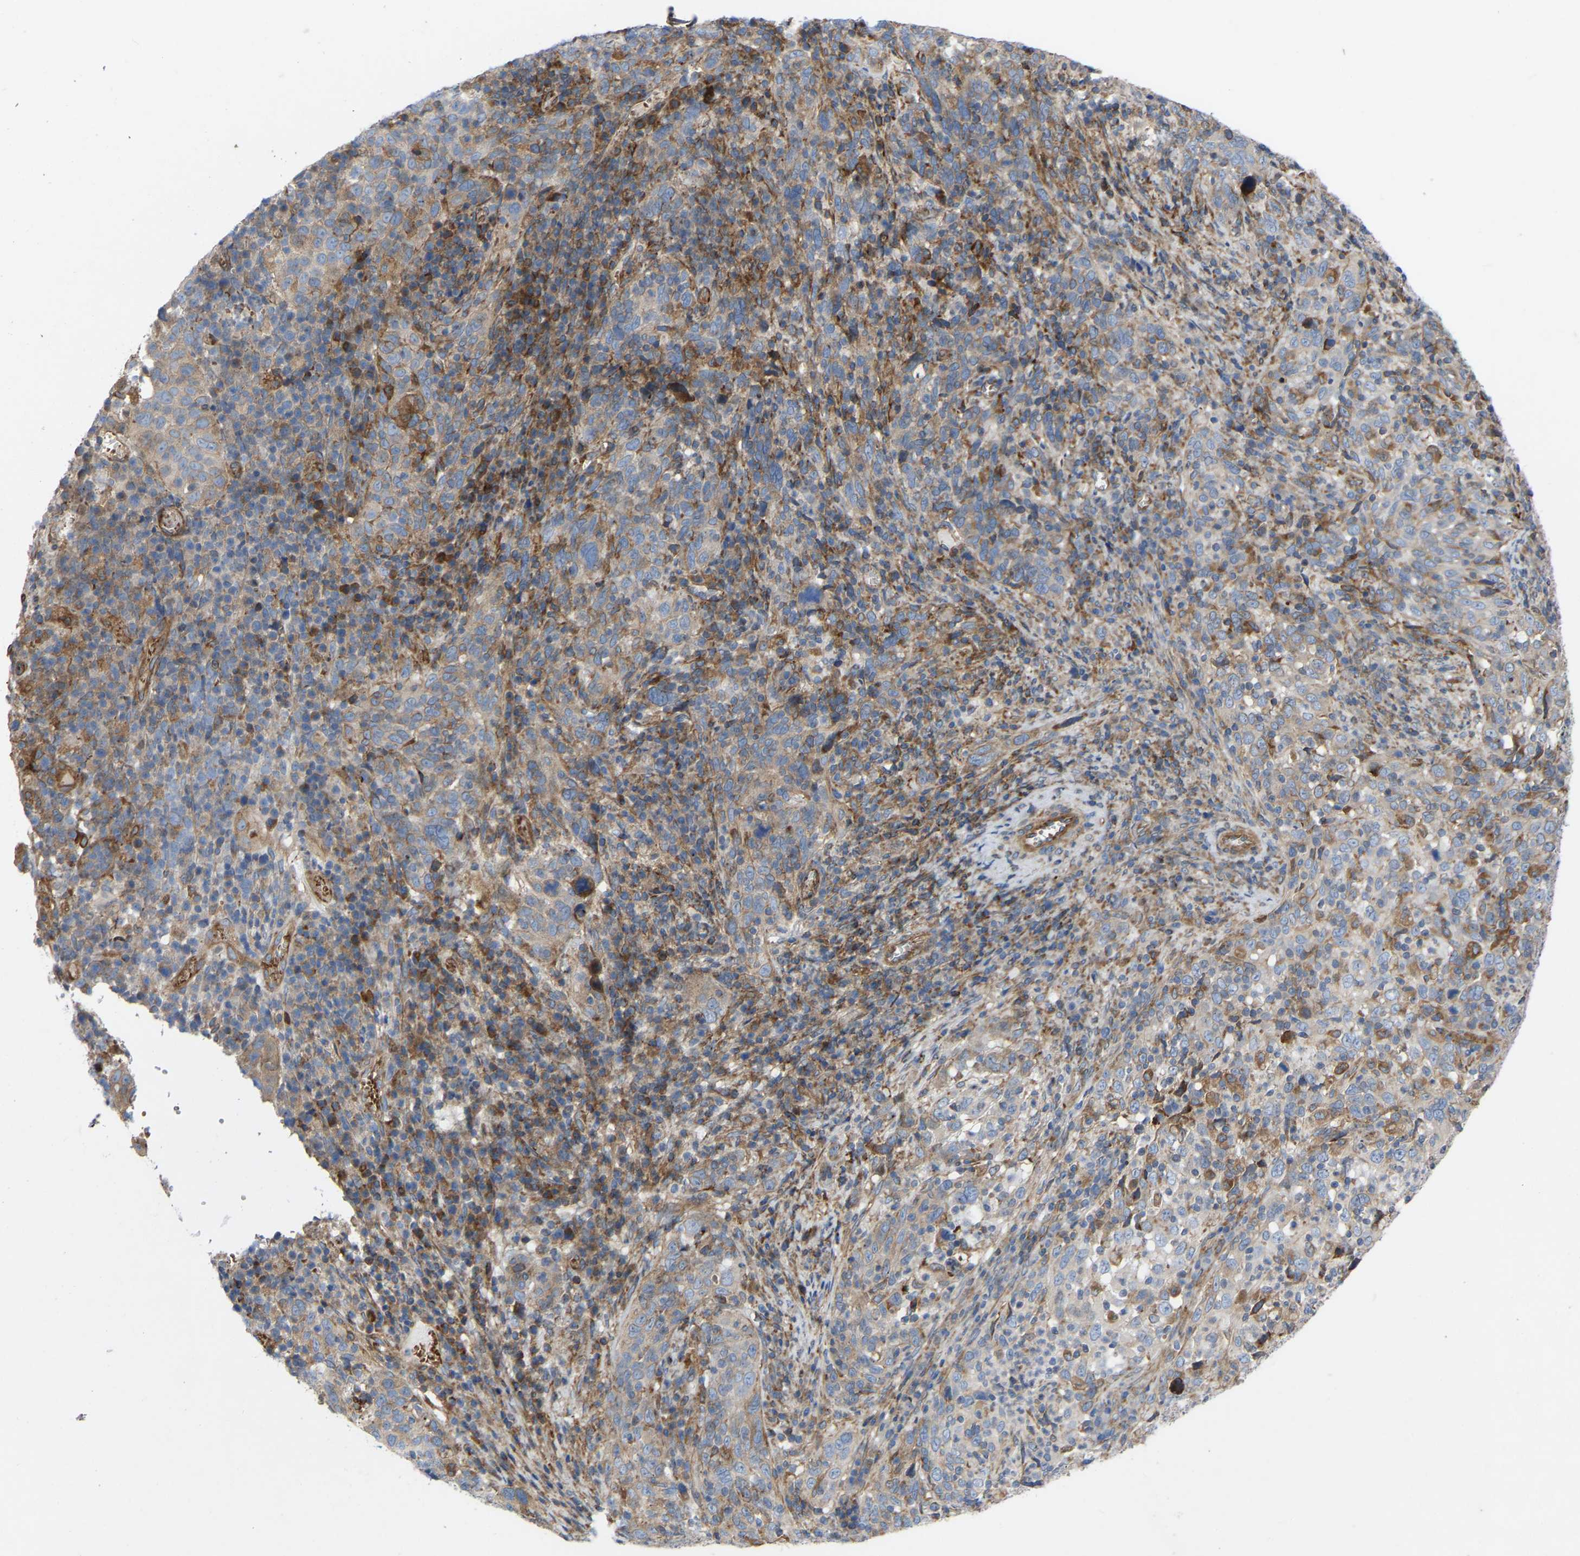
{"staining": {"intensity": "weak", "quantity": "25%-75%", "location": "cytoplasmic/membranous"}, "tissue": "cervical cancer", "cell_type": "Tumor cells", "image_type": "cancer", "snomed": [{"axis": "morphology", "description": "Squamous cell carcinoma, NOS"}, {"axis": "topography", "description": "Cervix"}], "caption": "Human cervical cancer (squamous cell carcinoma) stained for a protein (brown) exhibits weak cytoplasmic/membranous positive staining in approximately 25%-75% of tumor cells.", "gene": "TOR1B", "patient": {"sex": "female", "age": 46}}